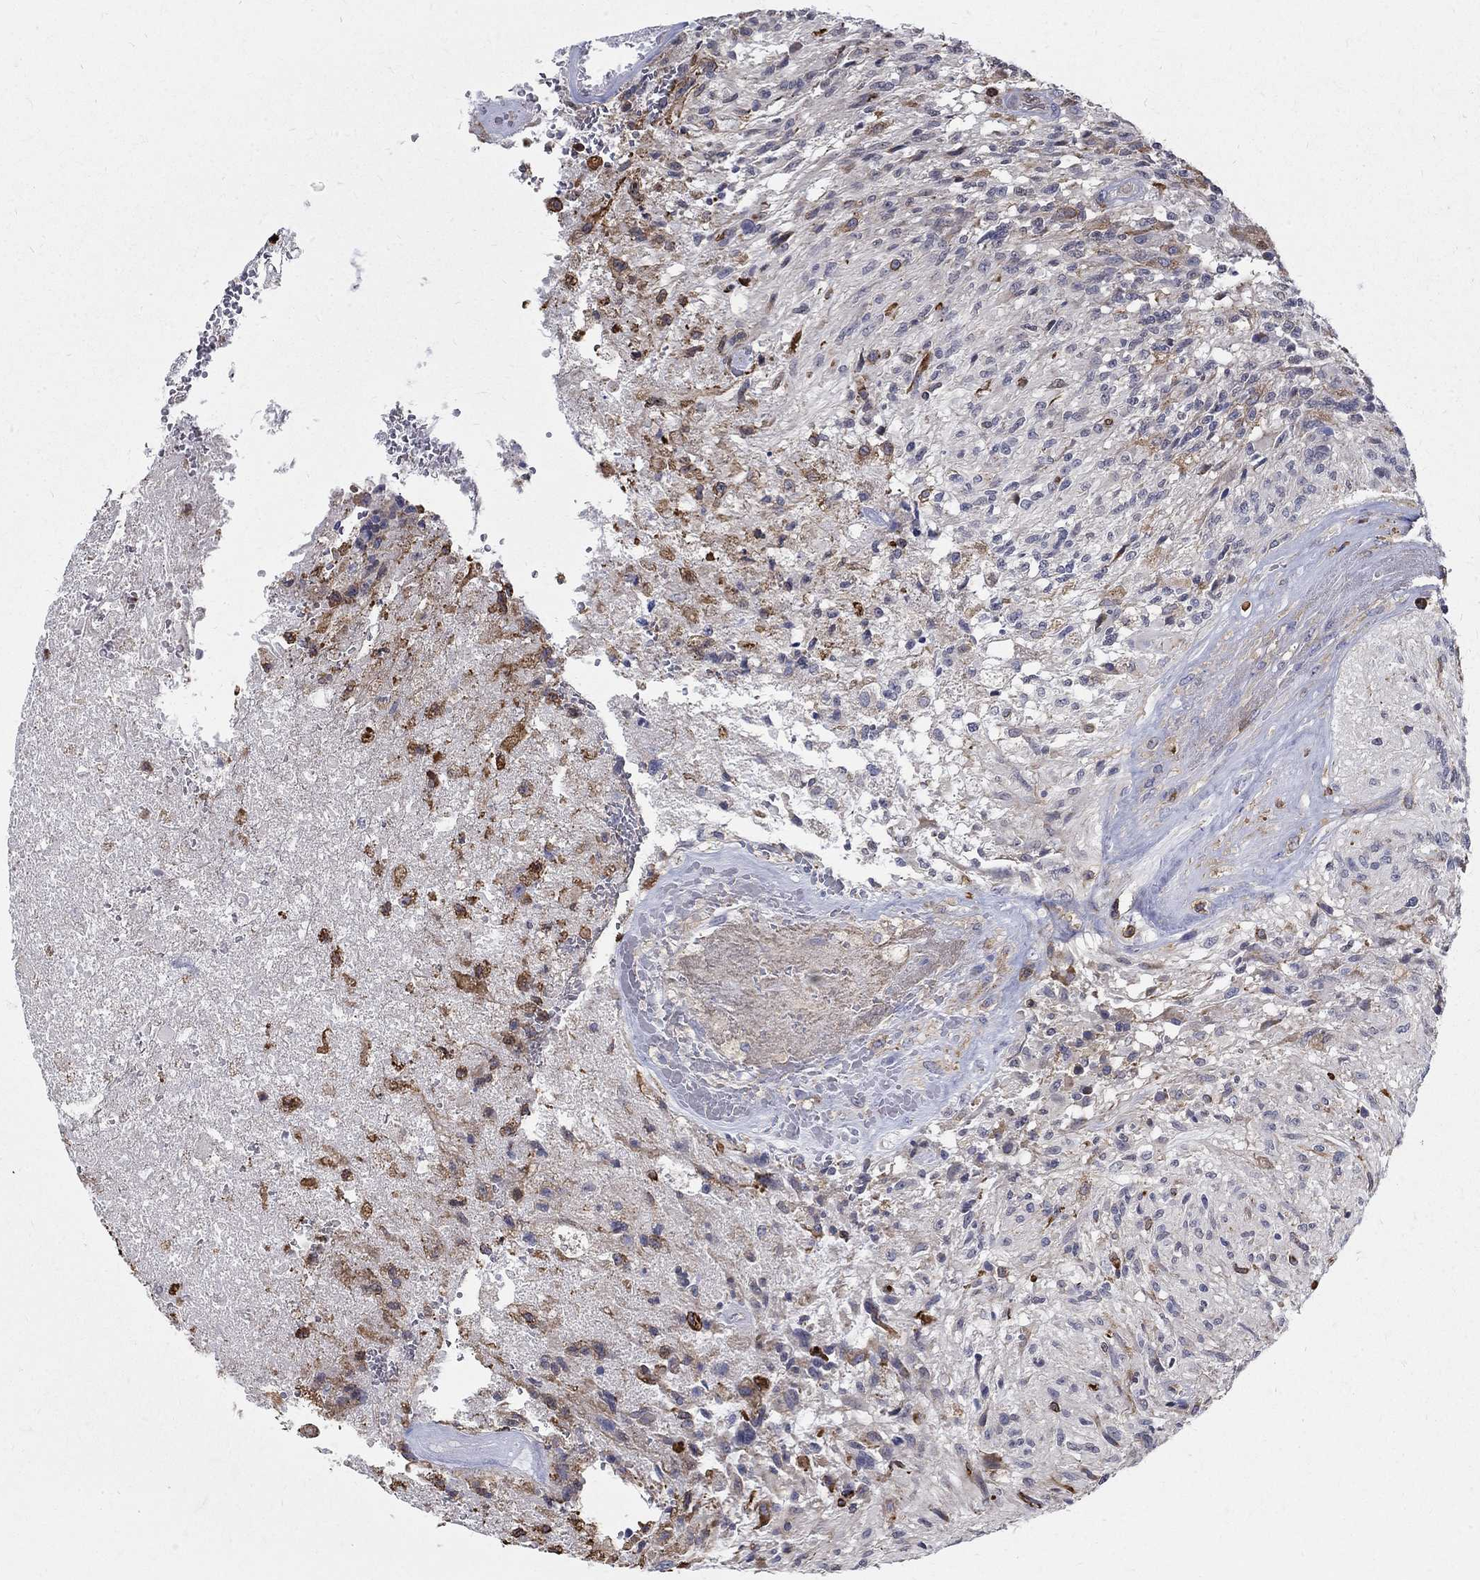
{"staining": {"intensity": "moderate", "quantity": "25%-75%", "location": "cytoplasmic/membranous"}, "tissue": "glioma", "cell_type": "Tumor cells", "image_type": "cancer", "snomed": [{"axis": "morphology", "description": "Glioma, malignant, High grade"}, {"axis": "topography", "description": "Brain"}], "caption": "Protein expression by IHC displays moderate cytoplasmic/membranous staining in approximately 25%-75% of tumor cells in high-grade glioma (malignant).", "gene": "AGAP2", "patient": {"sex": "male", "age": 56}}